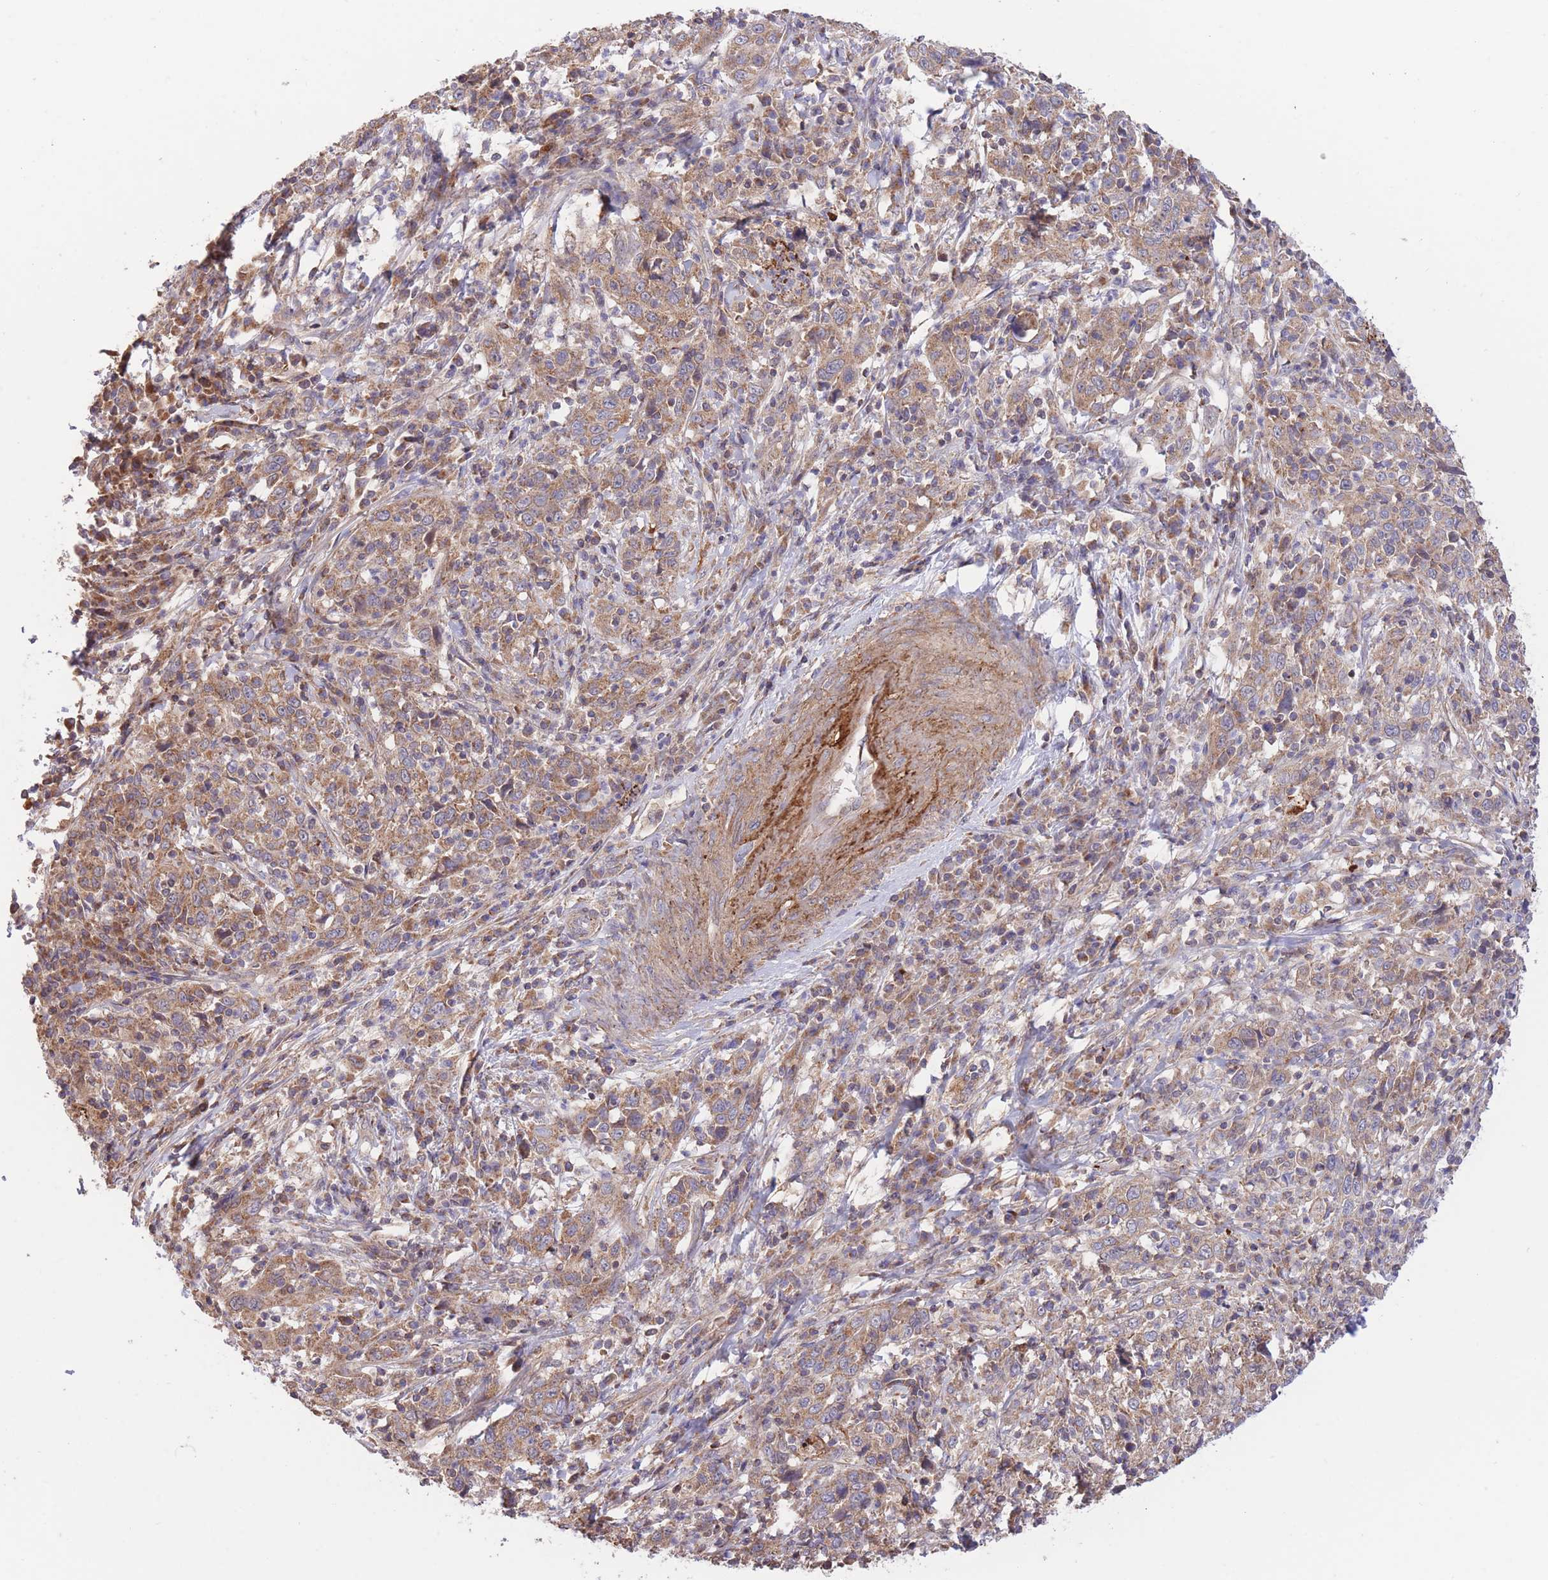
{"staining": {"intensity": "moderate", "quantity": ">75%", "location": "cytoplasmic/membranous"}, "tissue": "cervical cancer", "cell_type": "Tumor cells", "image_type": "cancer", "snomed": [{"axis": "morphology", "description": "Squamous cell carcinoma, NOS"}, {"axis": "topography", "description": "Cervix"}], "caption": "Protein staining of cervical cancer (squamous cell carcinoma) tissue reveals moderate cytoplasmic/membranous positivity in about >75% of tumor cells.", "gene": "ATP13A2", "patient": {"sex": "female", "age": 46}}